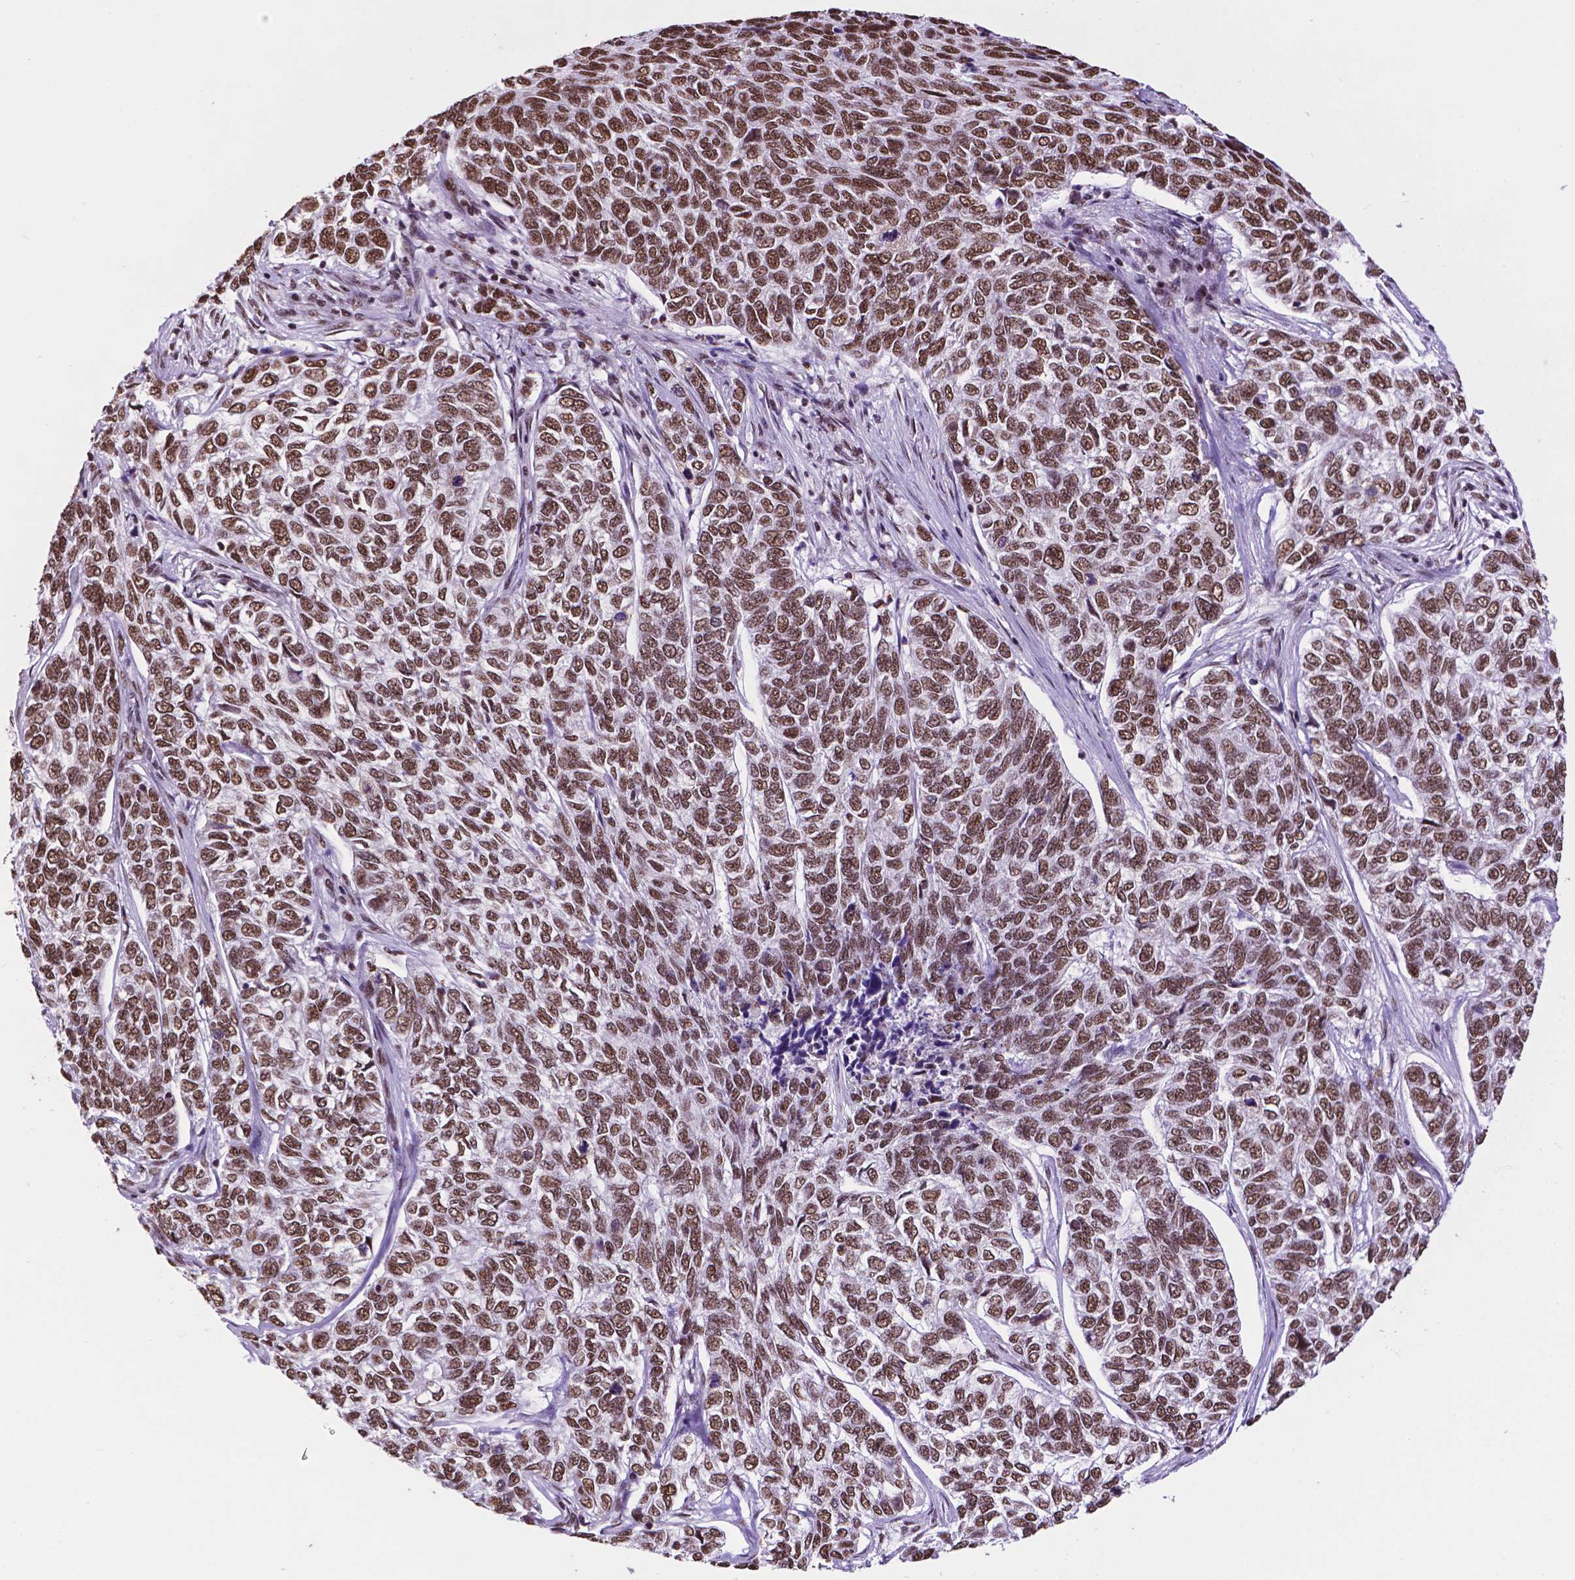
{"staining": {"intensity": "moderate", "quantity": ">75%", "location": "nuclear"}, "tissue": "skin cancer", "cell_type": "Tumor cells", "image_type": "cancer", "snomed": [{"axis": "morphology", "description": "Basal cell carcinoma"}, {"axis": "topography", "description": "Skin"}], "caption": "Skin basal cell carcinoma stained with immunohistochemistry demonstrates moderate nuclear expression in about >75% of tumor cells.", "gene": "CCAR2", "patient": {"sex": "female", "age": 65}}